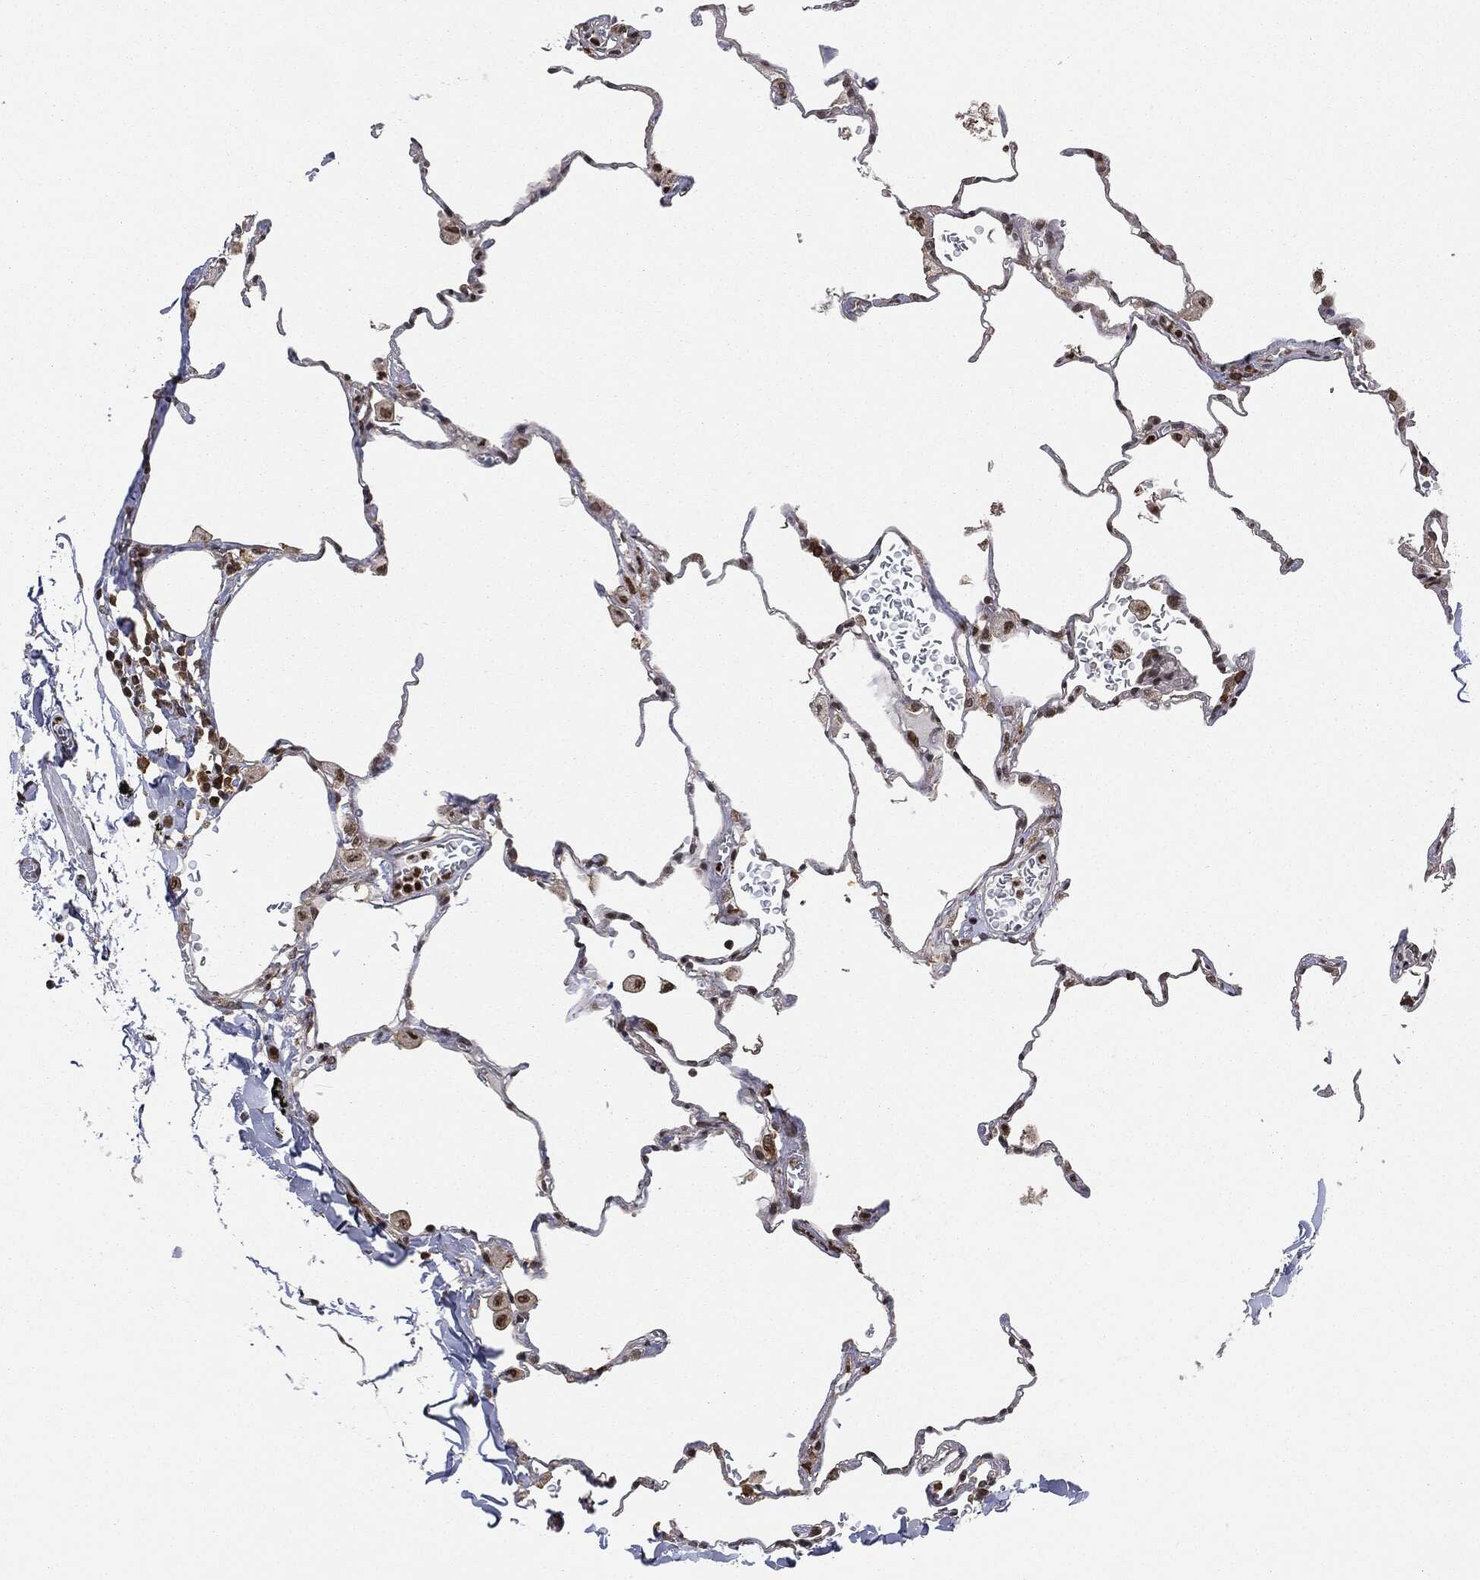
{"staining": {"intensity": "strong", "quantity": "25%-75%", "location": "nuclear"}, "tissue": "lung", "cell_type": "Alveolar cells", "image_type": "normal", "snomed": [{"axis": "morphology", "description": "Normal tissue, NOS"}, {"axis": "morphology", "description": "Adenocarcinoma, metastatic, NOS"}, {"axis": "topography", "description": "Lung"}], "caption": "Immunohistochemistry histopathology image of normal lung: human lung stained using immunohistochemistry displays high levels of strong protein expression localized specifically in the nuclear of alveolar cells, appearing as a nuclear brown color.", "gene": "TBC1D22A", "patient": {"sex": "male", "age": 45}}